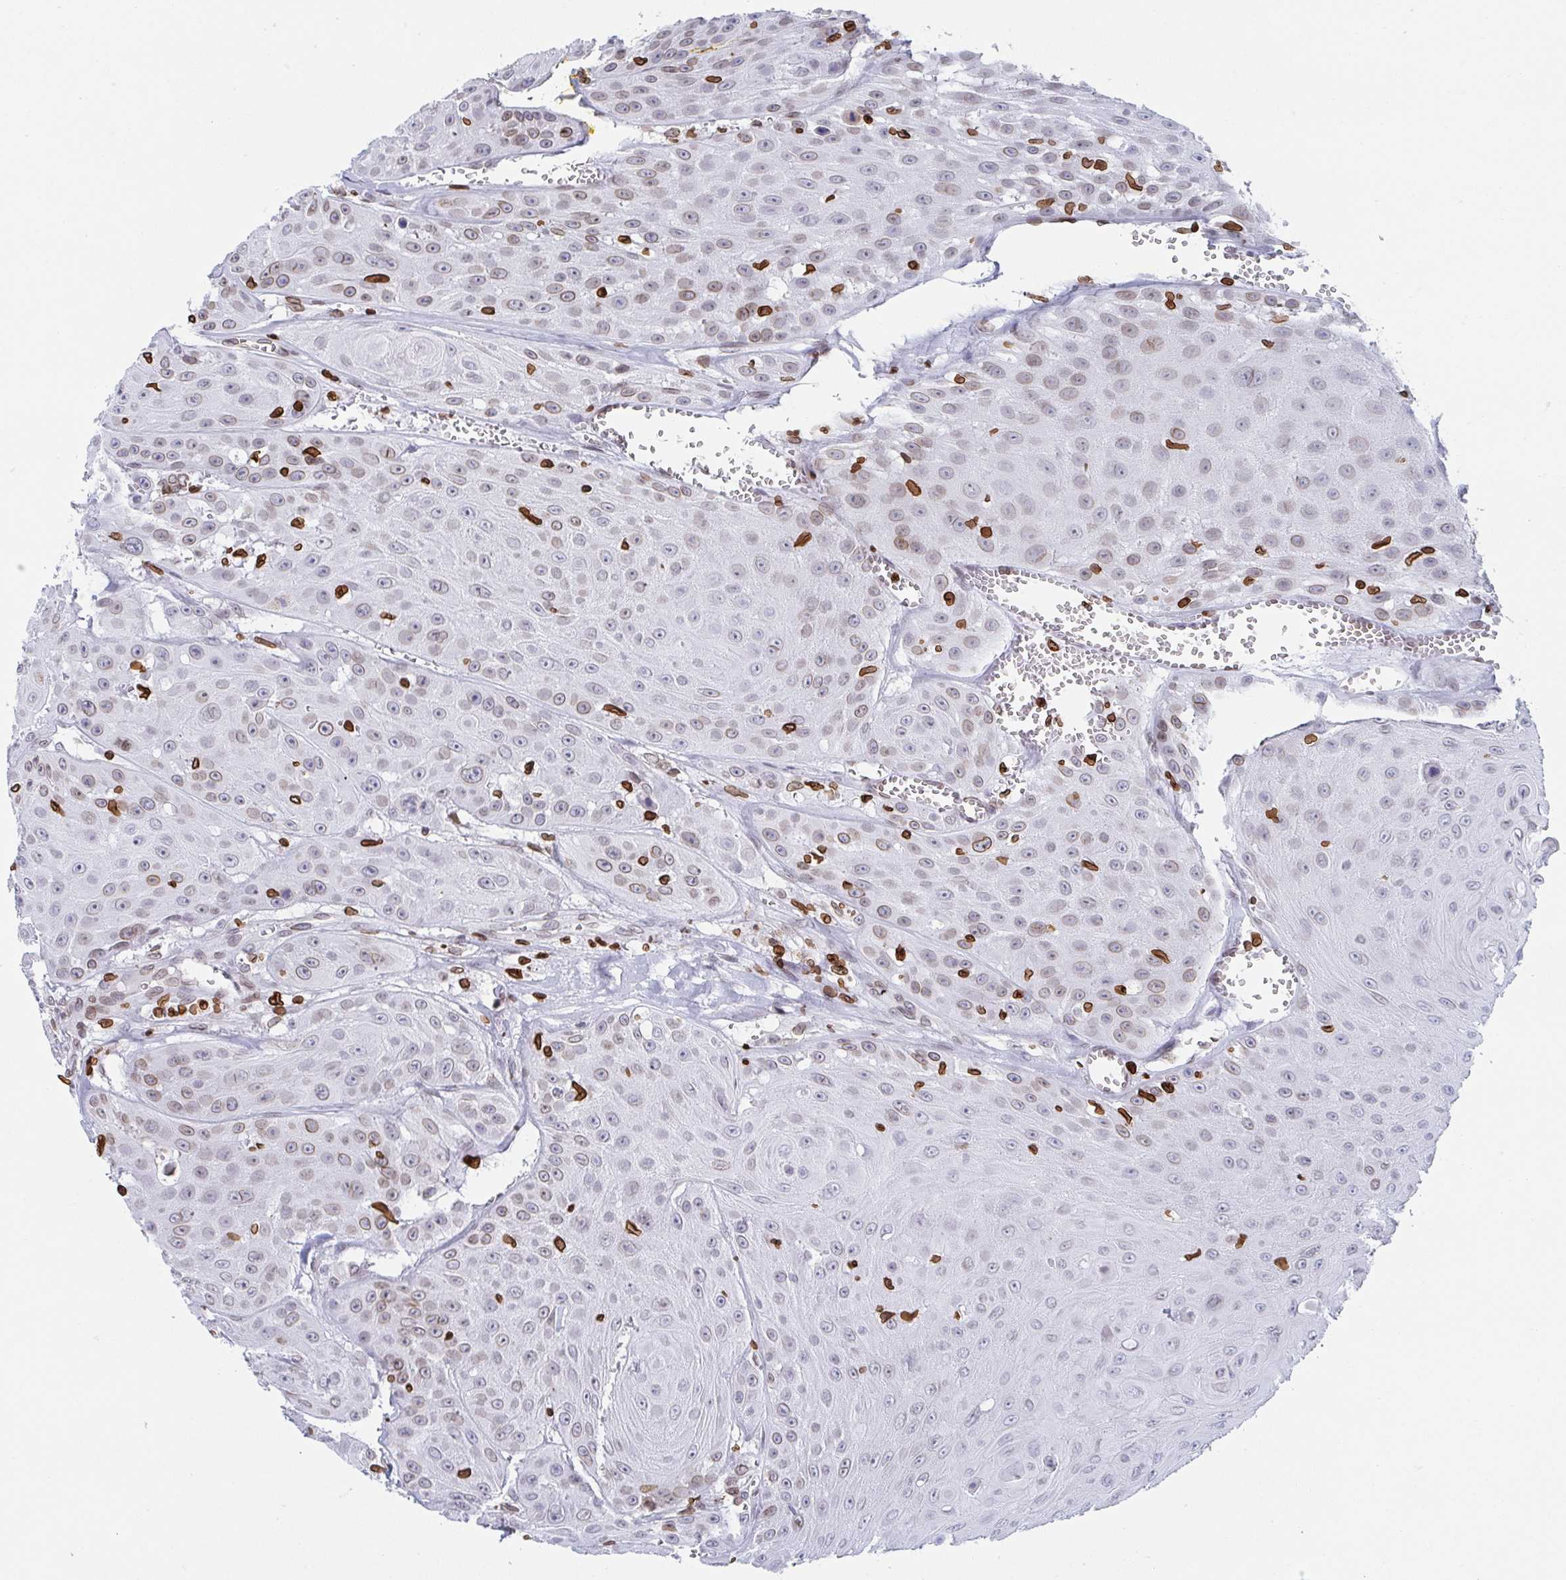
{"staining": {"intensity": "weak", "quantity": "25%-75%", "location": "cytoplasmic/membranous,nuclear"}, "tissue": "head and neck cancer", "cell_type": "Tumor cells", "image_type": "cancer", "snomed": [{"axis": "morphology", "description": "Squamous cell carcinoma, NOS"}, {"axis": "topography", "description": "Oral tissue"}, {"axis": "topography", "description": "Head-Neck"}], "caption": "Head and neck squamous cell carcinoma stained for a protein demonstrates weak cytoplasmic/membranous and nuclear positivity in tumor cells.", "gene": "BTBD7", "patient": {"sex": "male", "age": 81}}